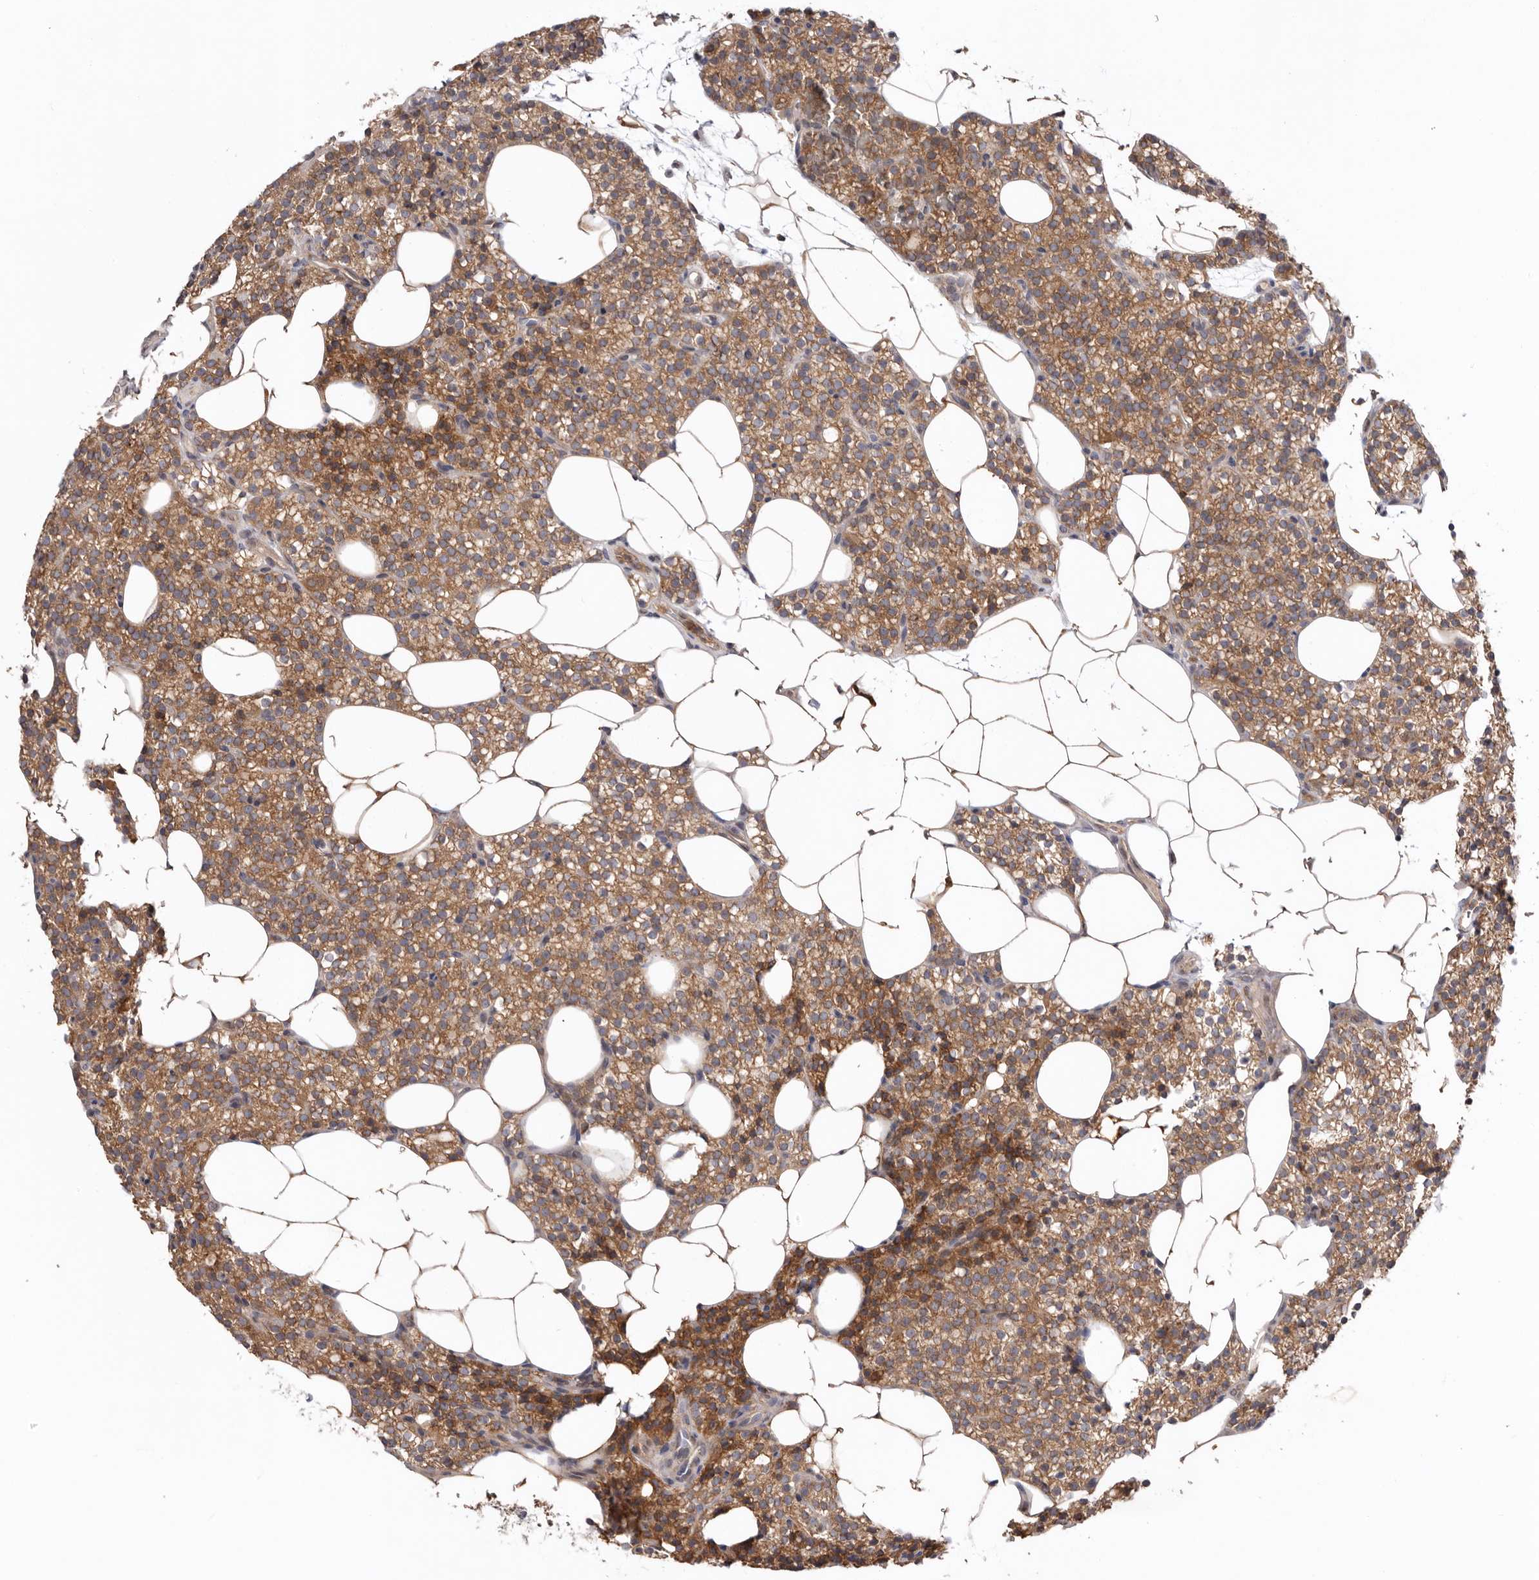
{"staining": {"intensity": "moderate", "quantity": ">75%", "location": "cytoplasmic/membranous"}, "tissue": "parathyroid gland", "cell_type": "Glandular cells", "image_type": "normal", "snomed": [{"axis": "morphology", "description": "Normal tissue, NOS"}, {"axis": "topography", "description": "Parathyroid gland"}], "caption": "Immunohistochemical staining of benign human parathyroid gland reveals >75% levels of moderate cytoplasmic/membranous protein expression in about >75% of glandular cells.", "gene": "TMUB1", "patient": {"sex": "female", "age": 56}}